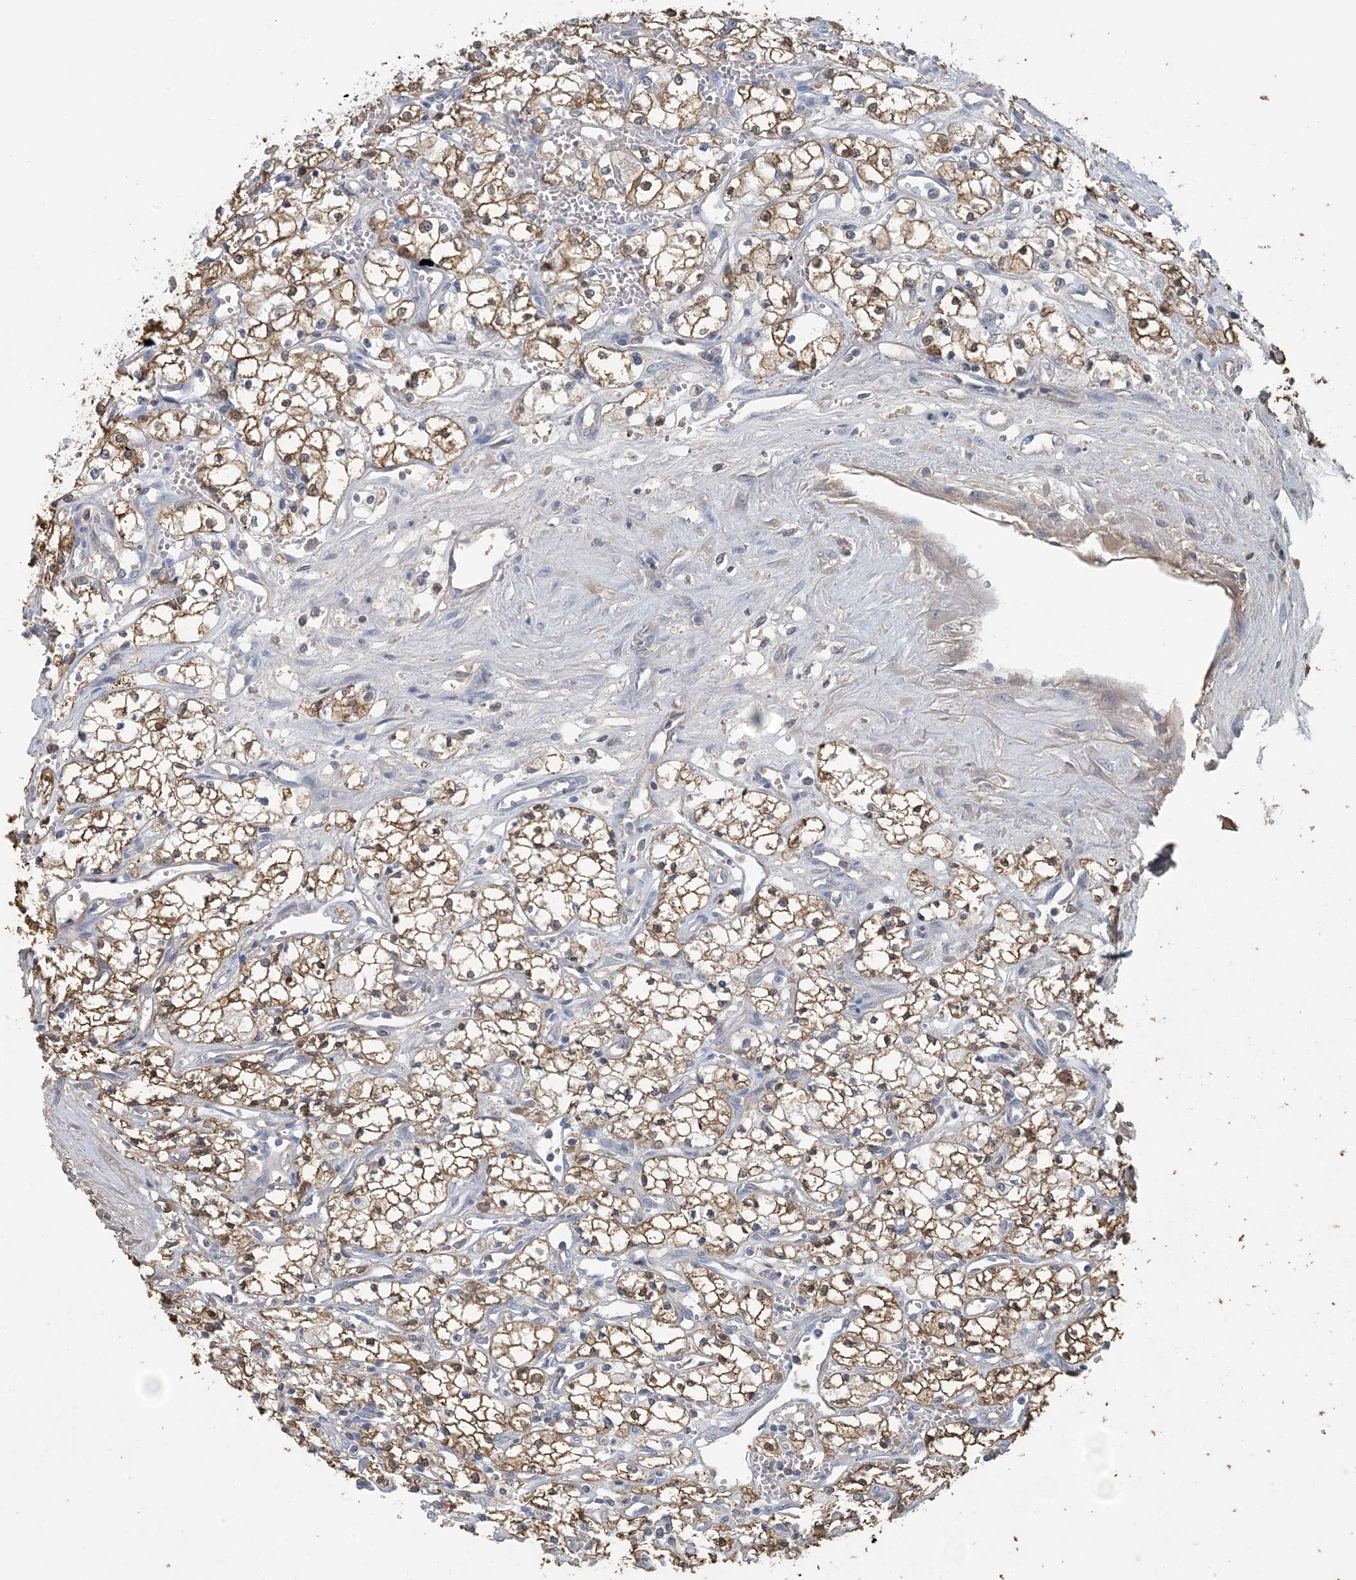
{"staining": {"intensity": "moderate", "quantity": ">75%", "location": "cytoplasmic/membranous,nuclear"}, "tissue": "renal cancer", "cell_type": "Tumor cells", "image_type": "cancer", "snomed": [{"axis": "morphology", "description": "Adenocarcinoma, NOS"}, {"axis": "topography", "description": "Kidney"}], "caption": "Protein positivity by IHC displays moderate cytoplasmic/membranous and nuclear positivity in about >75% of tumor cells in renal cancer. (DAB (3,3'-diaminobenzidine) IHC with brightfield microscopy, high magnification).", "gene": "HIKESHI", "patient": {"sex": "male", "age": 59}}